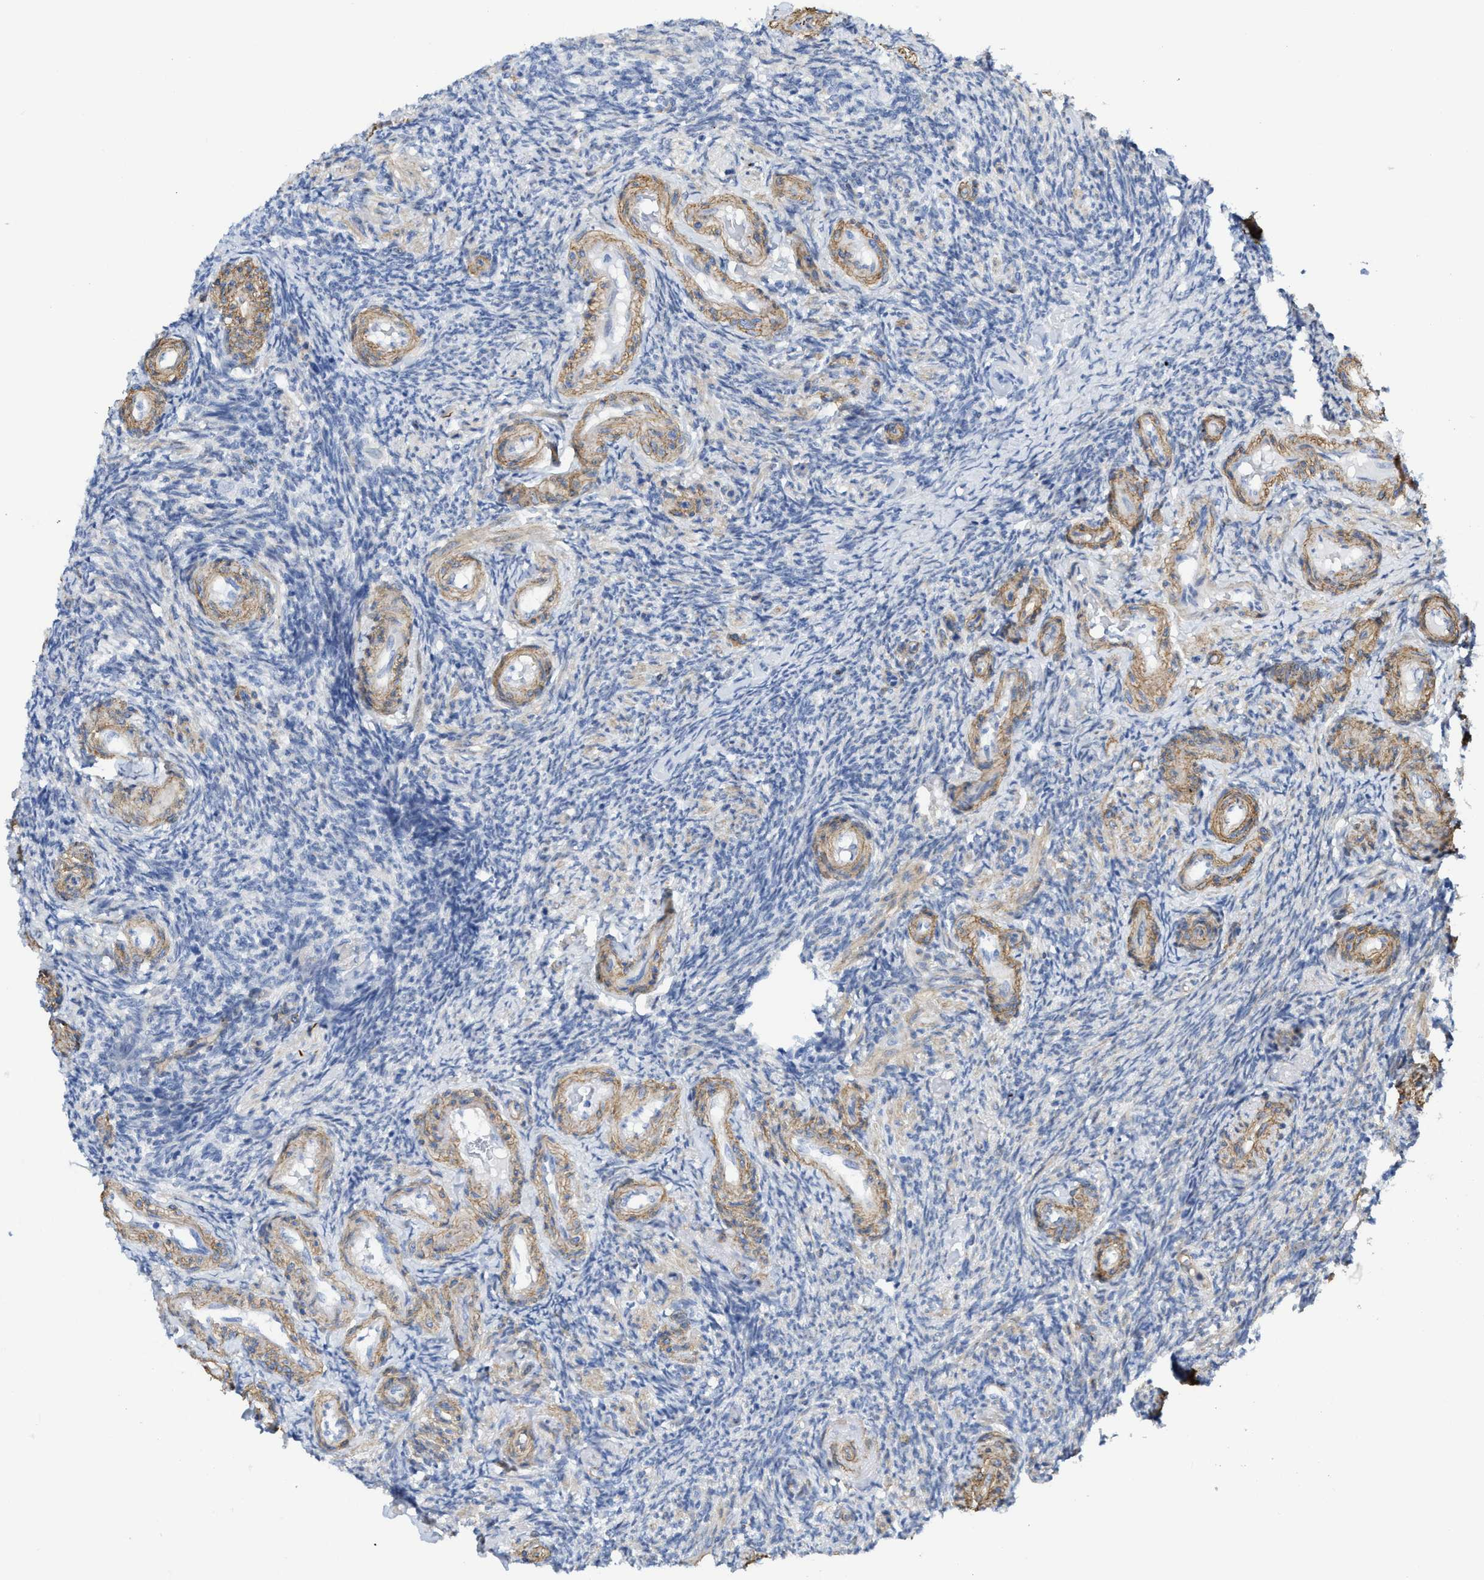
{"staining": {"intensity": "weak", "quantity": "<25%", "location": "cytoplasmic/membranous"}, "tissue": "ovary", "cell_type": "Follicle cells", "image_type": "normal", "snomed": [{"axis": "morphology", "description": "Normal tissue, NOS"}, {"axis": "topography", "description": "Ovary"}], "caption": "DAB (3,3'-diaminobenzidine) immunohistochemical staining of unremarkable ovary exhibits no significant expression in follicle cells.", "gene": "TUB", "patient": {"sex": "female", "age": 41}}